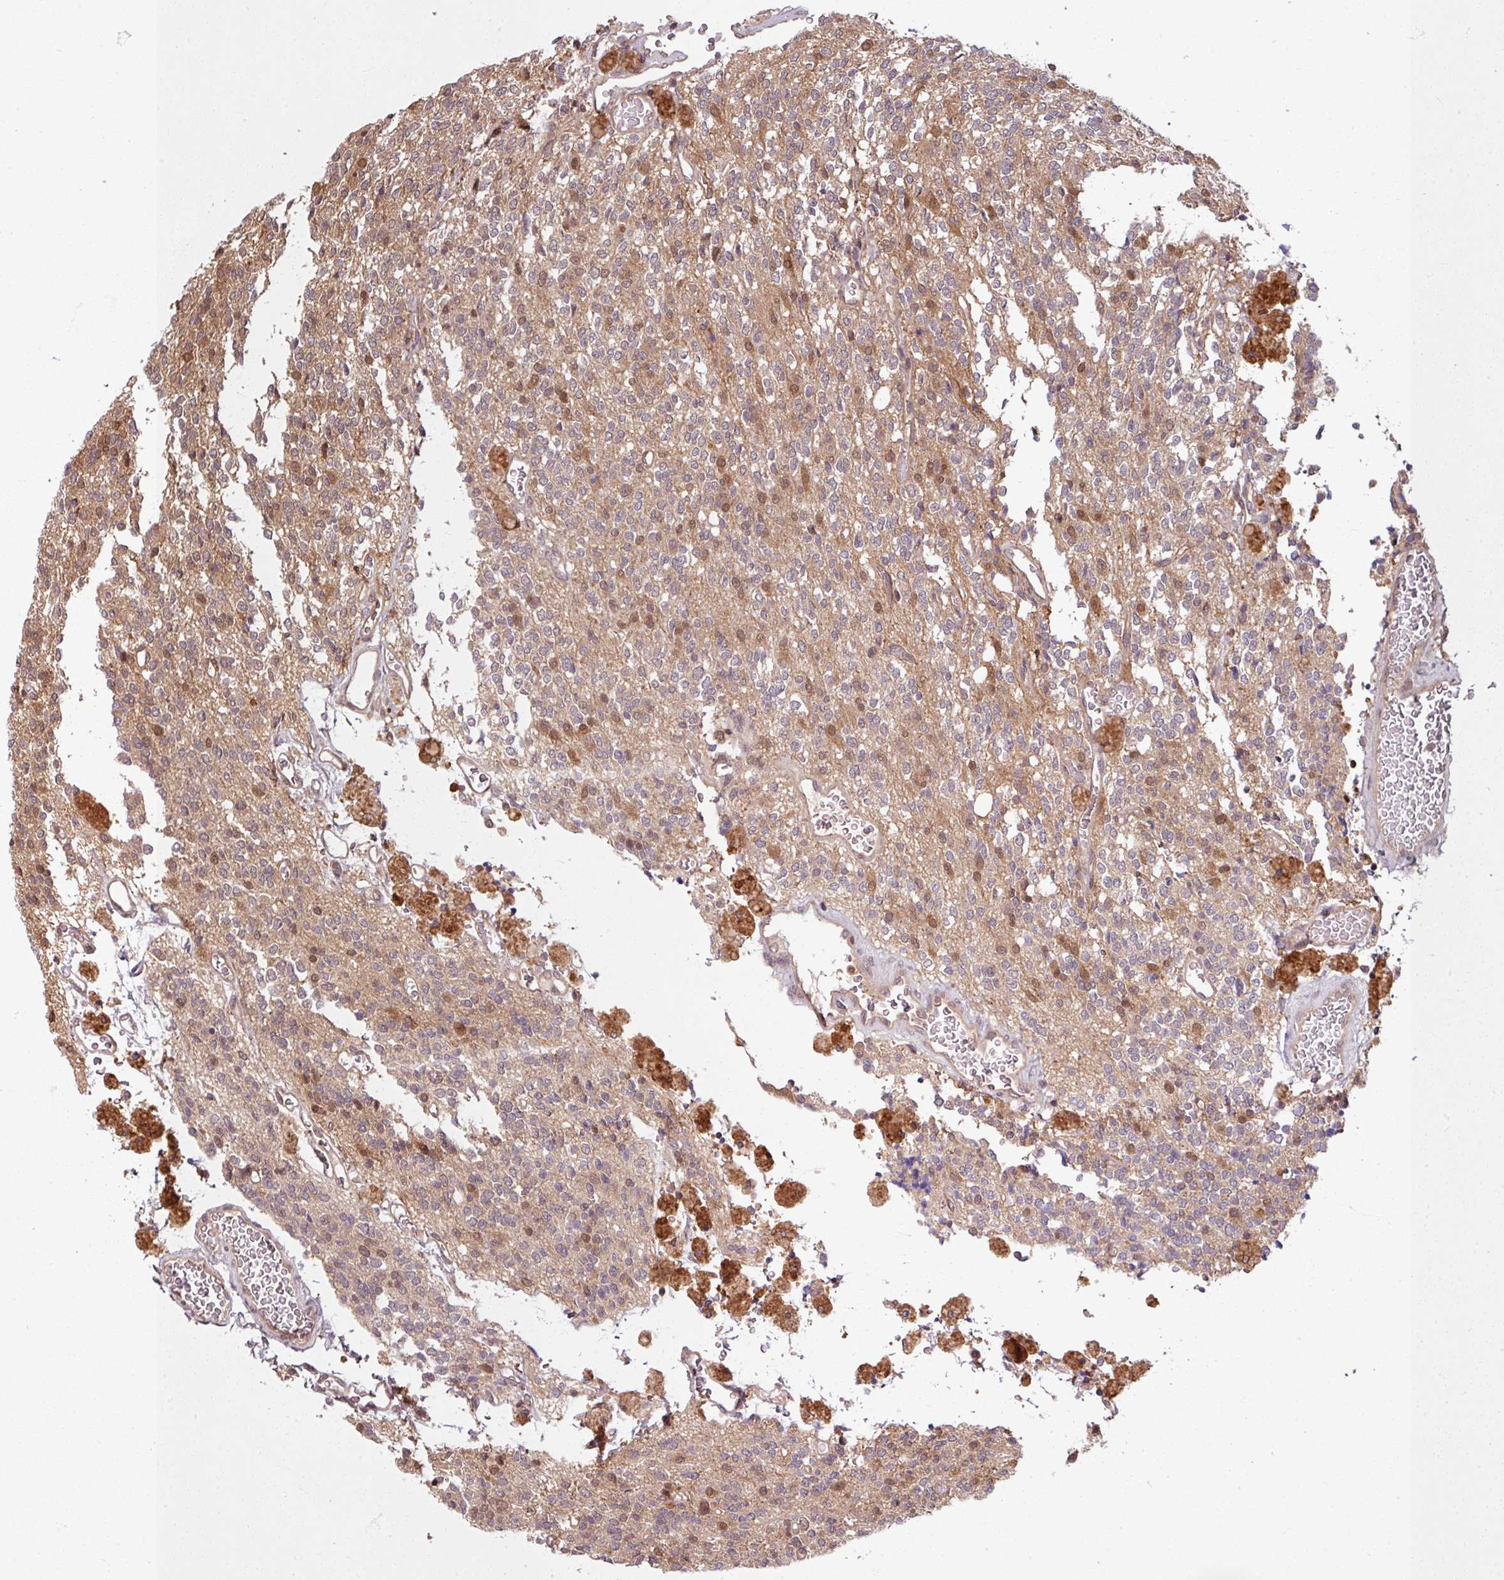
{"staining": {"intensity": "moderate", "quantity": "<25%", "location": "cytoplasmic/membranous,nuclear"}, "tissue": "glioma", "cell_type": "Tumor cells", "image_type": "cancer", "snomed": [{"axis": "morphology", "description": "Glioma, malignant, High grade"}, {"axis": "topography", "description": "Brain"}], "caption": "Malignant glioma (high-grade) stained with DAB immunohistochemistry reveals low levels of moderate cytoplasmic/membranous and nuclear expression in approximately <25% of tumor cells.", "gene": "KCTD11", "patient": {"sex": "male", "age": 34}}